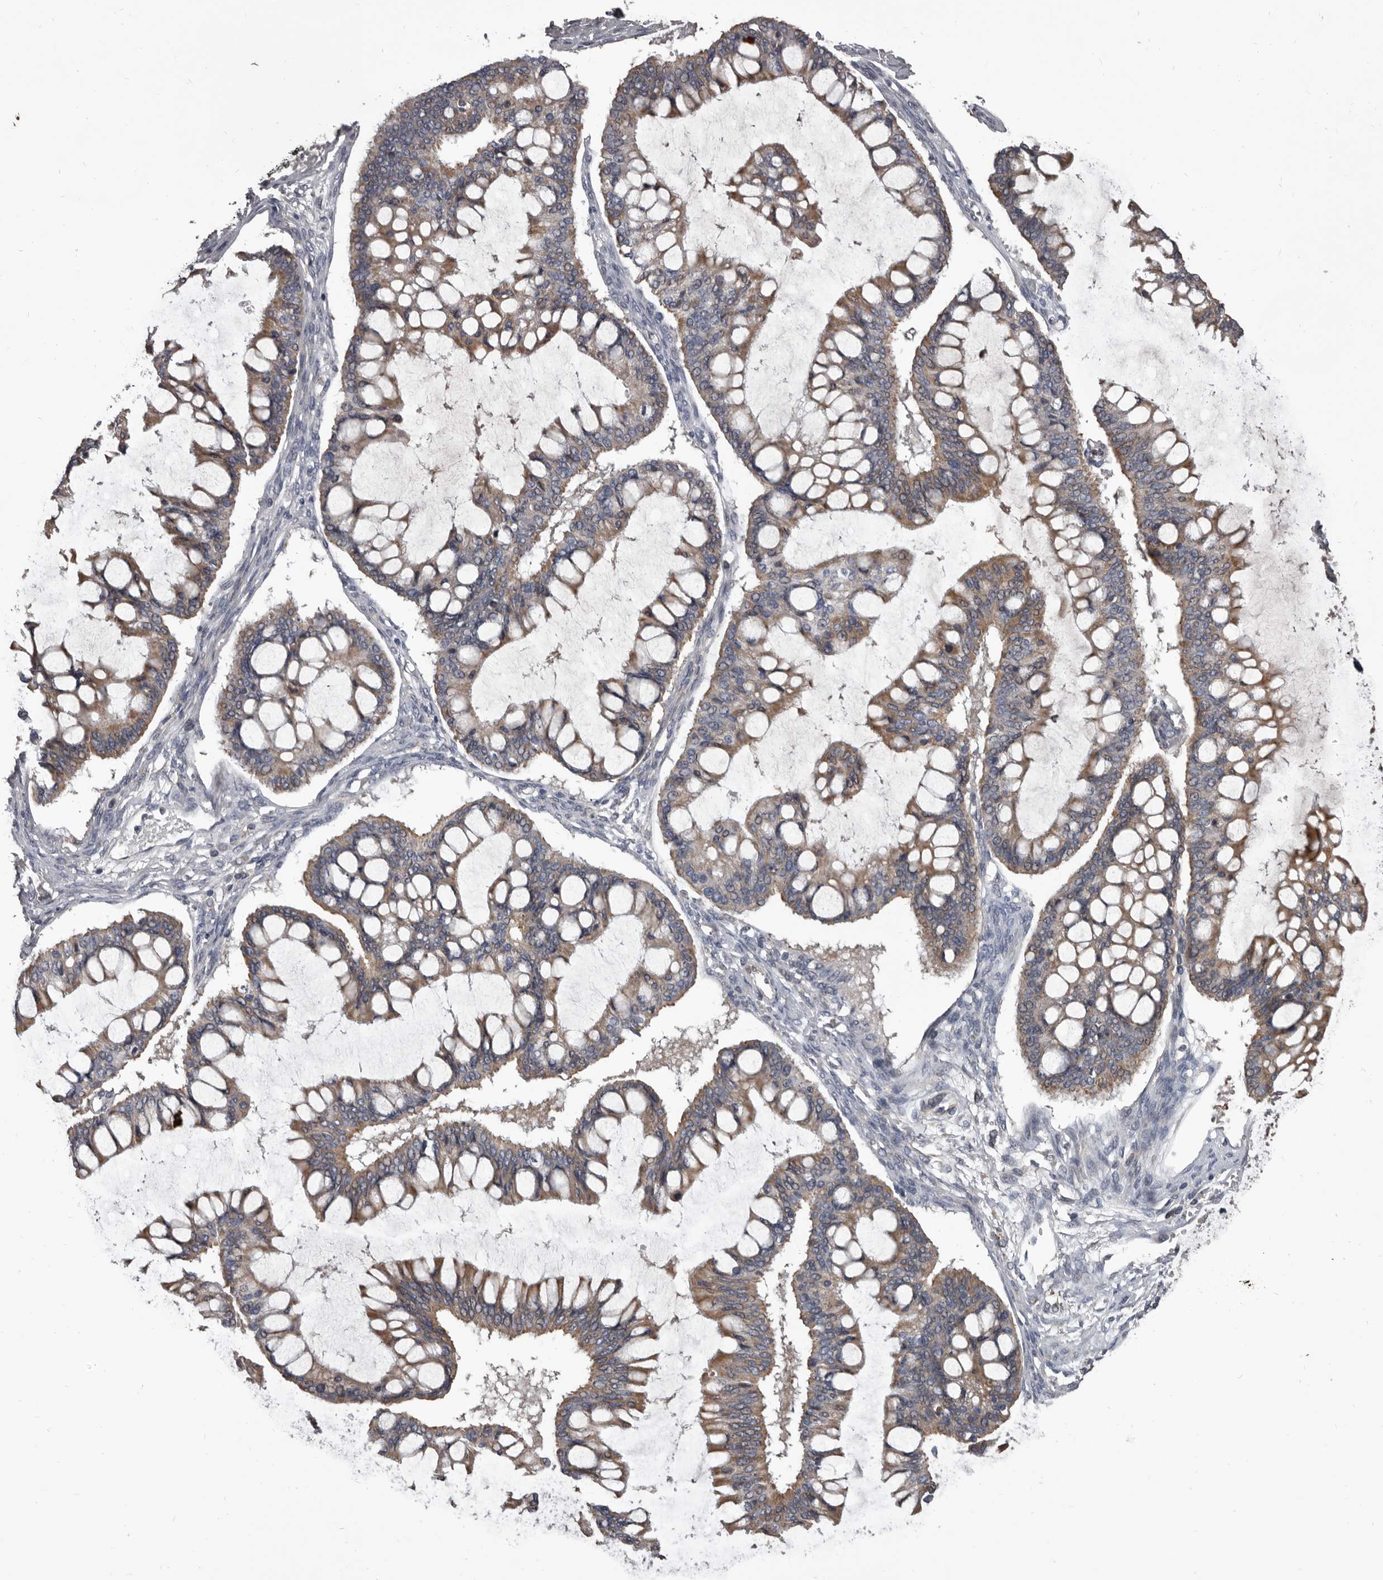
{"staining": {"intensity": "moderate", "quantity": ">75%", "location": "cytoplasmic/membranous"}, "tissue": "ovarian cancer", "cell_type": "Tumor cells", "image_type": "cancer", "snomed": [{"axis": "morphology", "description": "Cystadenocarcinoma, mucinous, NOS"}, {"axis": "topography", "description": "Ovary"}], "caption": "A photomicrograph of mucinous cystadenocarcinoma (ovarian) stained for a protein exhibits moderate cytoplasmic/membranous brown staining in tumor cells. The protein of interest is shown in brown color, while the nuclei are stained blue.", "gene": "ALDH5A1", "patient": {"sex": "female", "age": 73}}